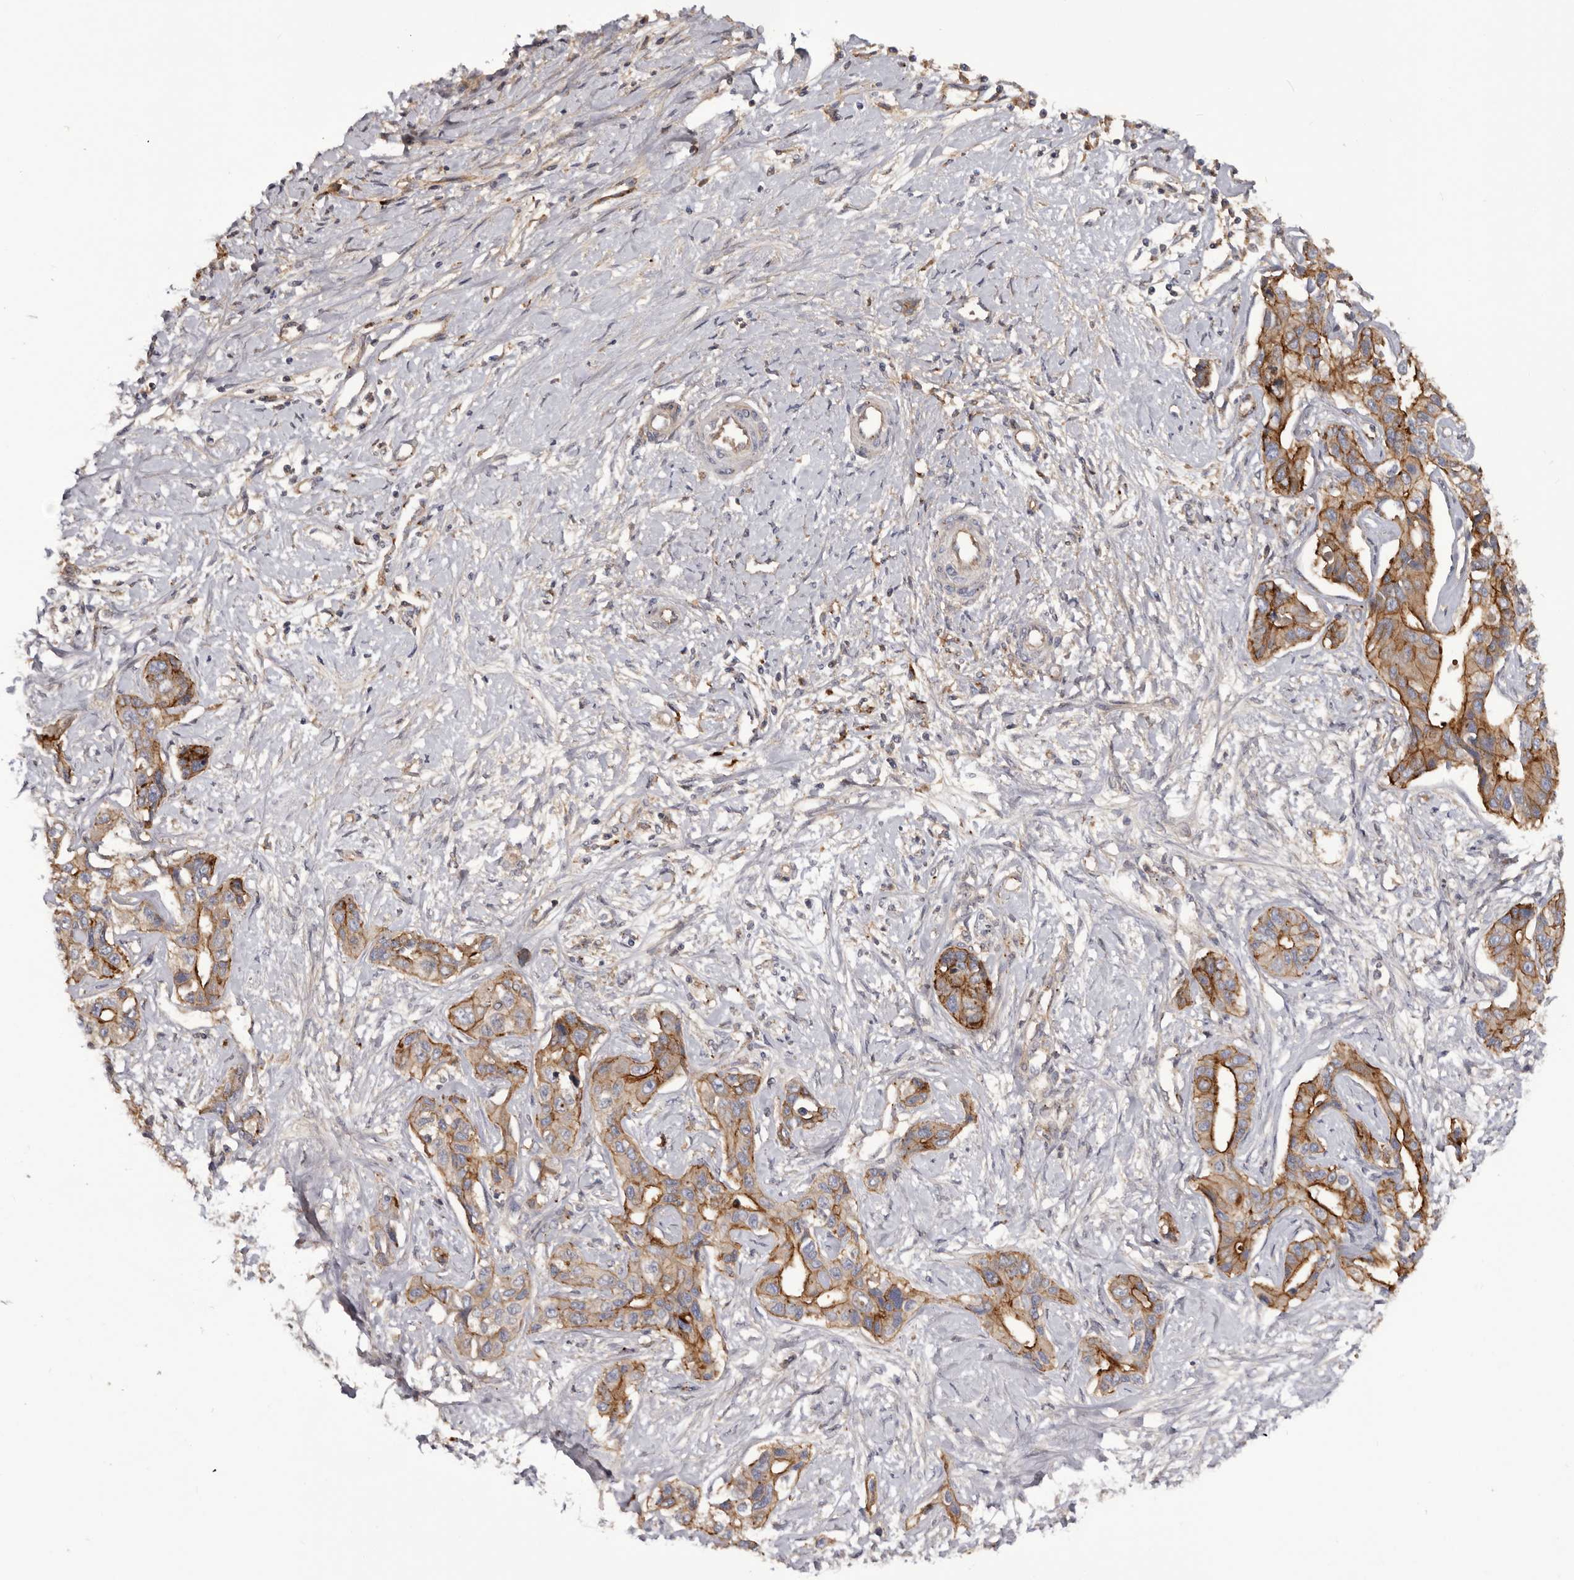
{"staining": {"intensity": "moderate", "quantity": ">75%", "location": "cytoplasmic/membranous"}, "tissue": "liver cancer", "cell_type": "Tumor cells", "image_type": "cancer", "snomed": [{"axis": "morphology", "description": "Cholangiocarcinoma"}, {"axis": "topography", "description": "Liver"}], "caption": "DAB immunohistochemical staining of cholangiocarcinoma (liver) demonstrates moderate cytoplasmic/membranous protein expression in about >75% of tumor cells.", "gene": "INKA2", "patient": {"sex": "male", "age": 59}}